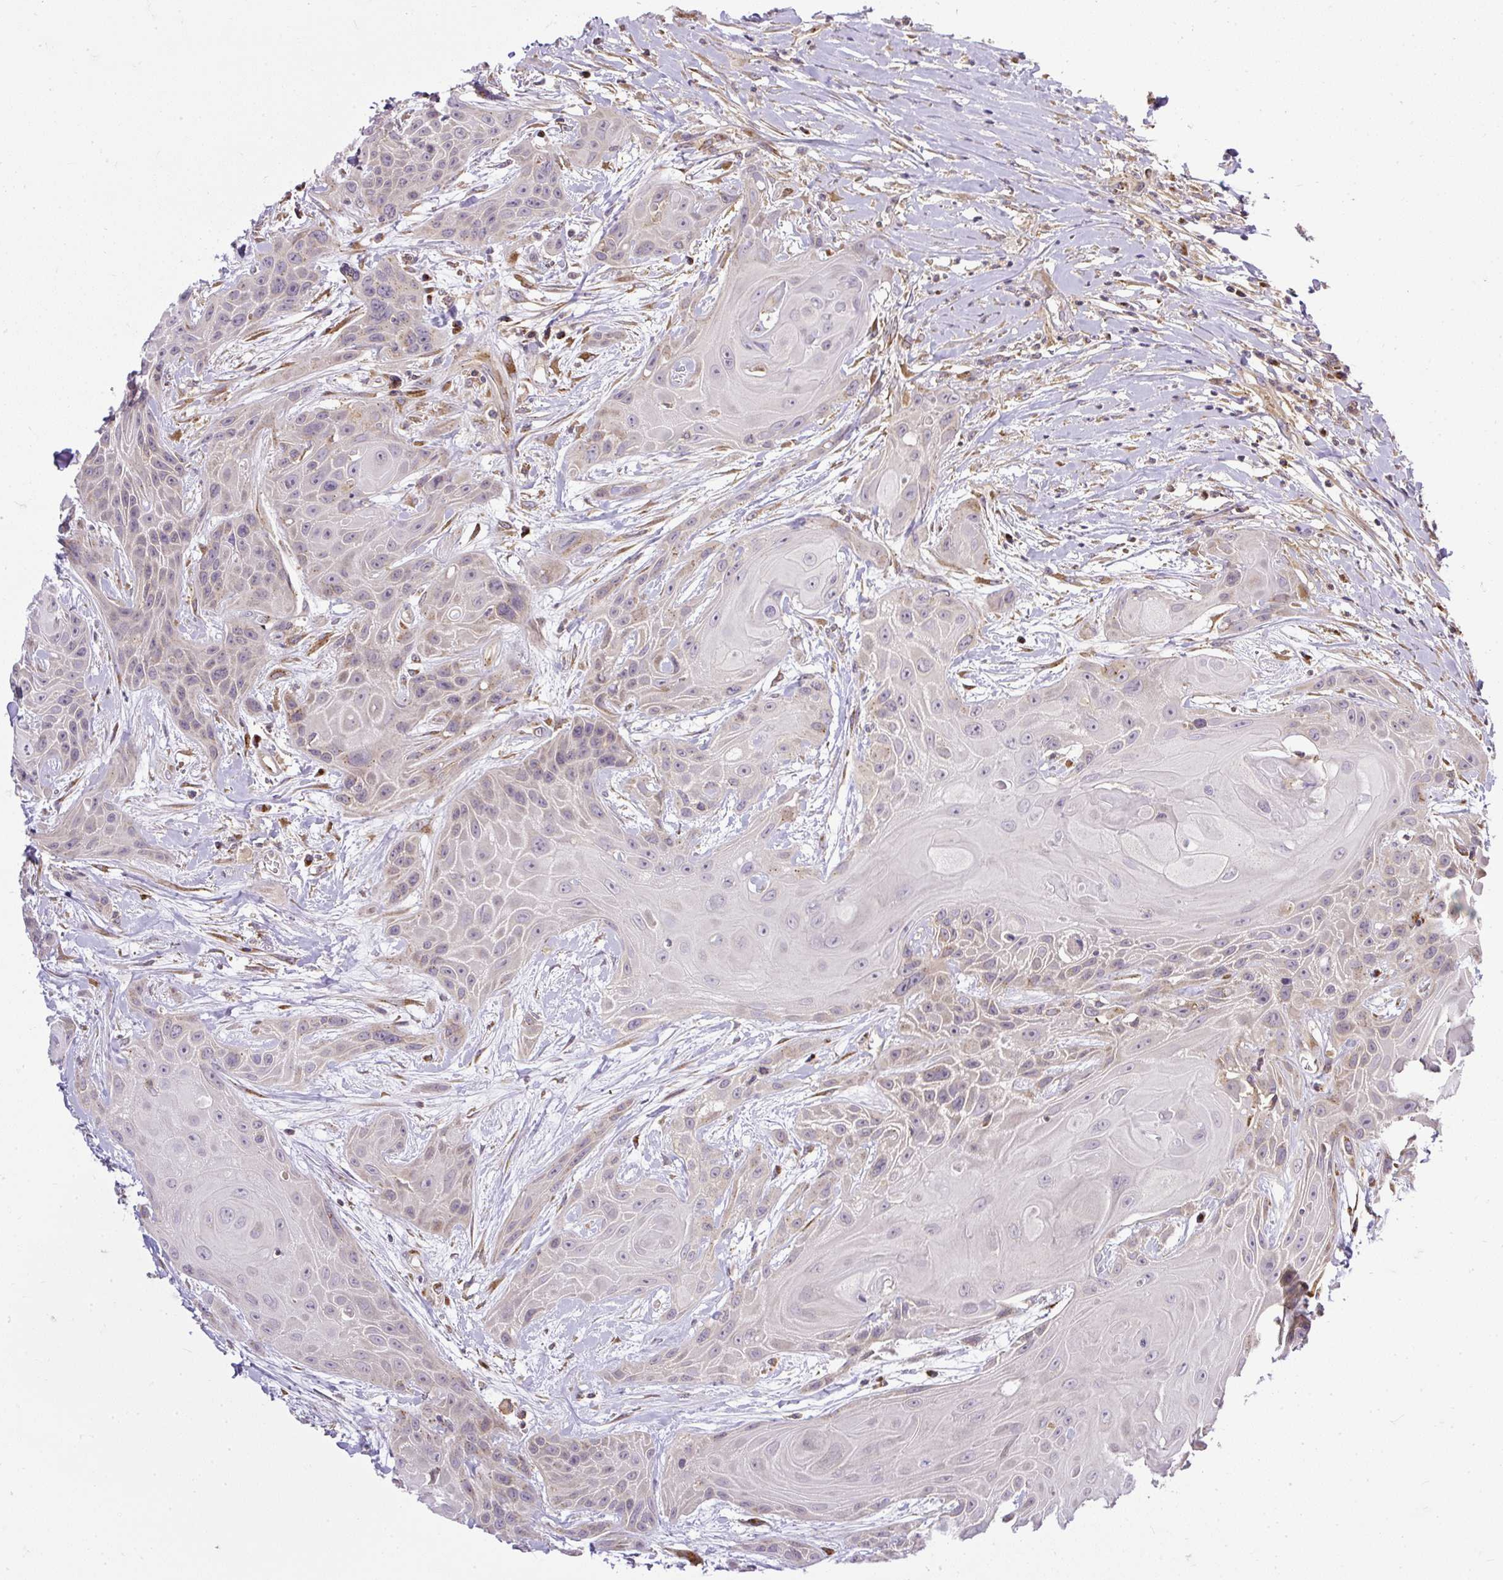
{"staining": {"intensity": "weak", "quantity": "<25%", "location": "cytoplasmic/membranous"}, "tissue": "head and neck cancer", "cell_type": "Tumor cells", "image_type": "cancer", "snomed": [{"axis": "morphology", "description": "Squamous cell carcinoma, NOS"}, {"axis": "topography", "description": "Head-Neck"}], "caption": "Human head and neck cancer (squamous cell carcinoma) stained for a protein using IHC exhibits no staining in tumor cells.", "gene": "SMC4", "patient": {"sex": "female", "age": 73}}